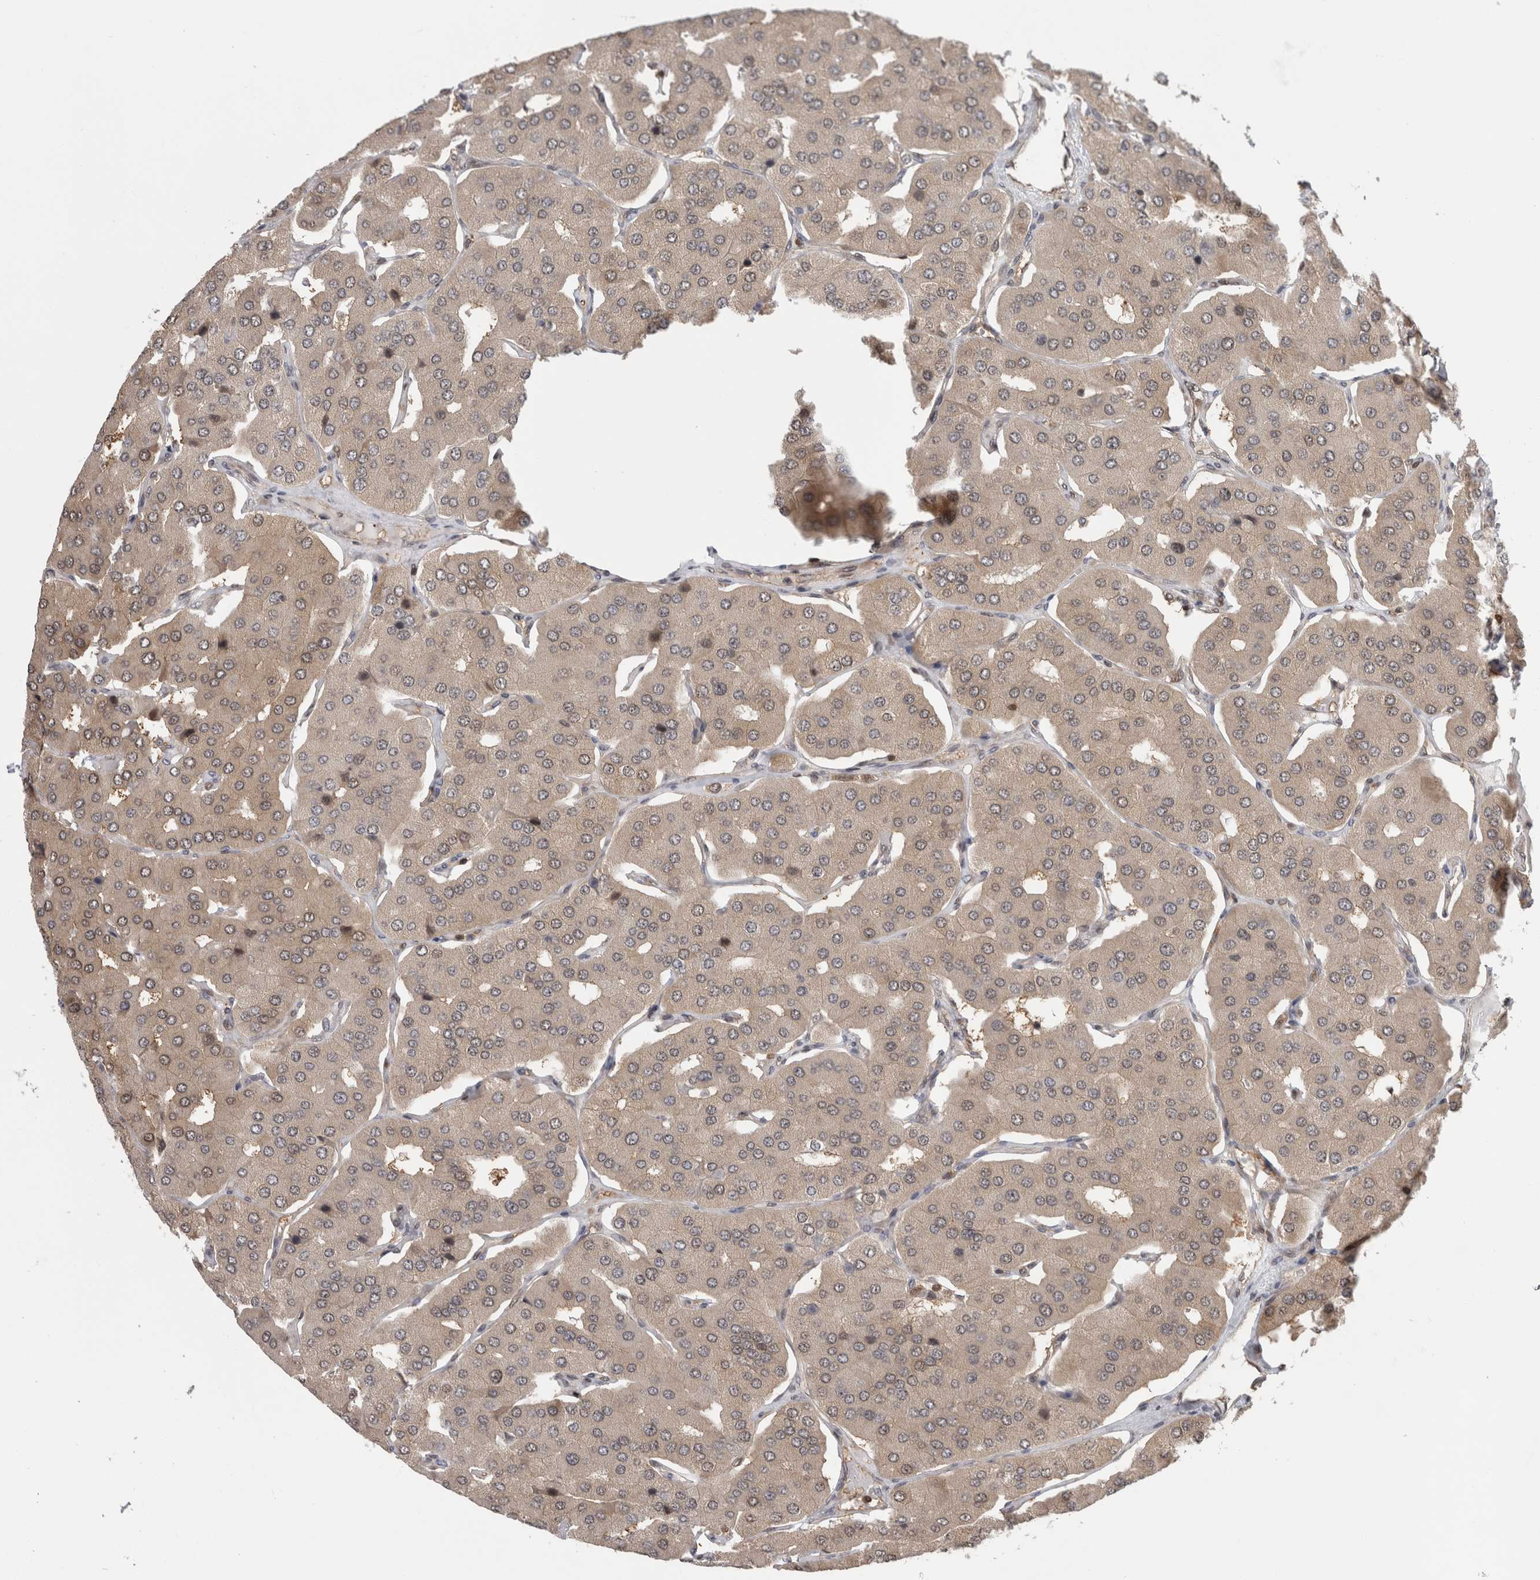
{"staining": {"intensity": "moderate", "quantity": "<25%", "location": "nuclear"}, "tissue": "parathyroid gland", "cell_type": "Glandular cells", "image_type": "normal", "snomed": [{"axis": "morphology", "description": "Normal tissue, NOS"}, {"axis": "morphology", "description": "Adenoma, NOS"}, {"axis": "topography", "description": "Parathyroid gland"}], "caption": "Moderate nuclear expression is appreciated in approximately <25% of glandular cells in normal parathyroid gland.", "gene": "TDRD7", "patient": {"sex": "female", "age": 86}}